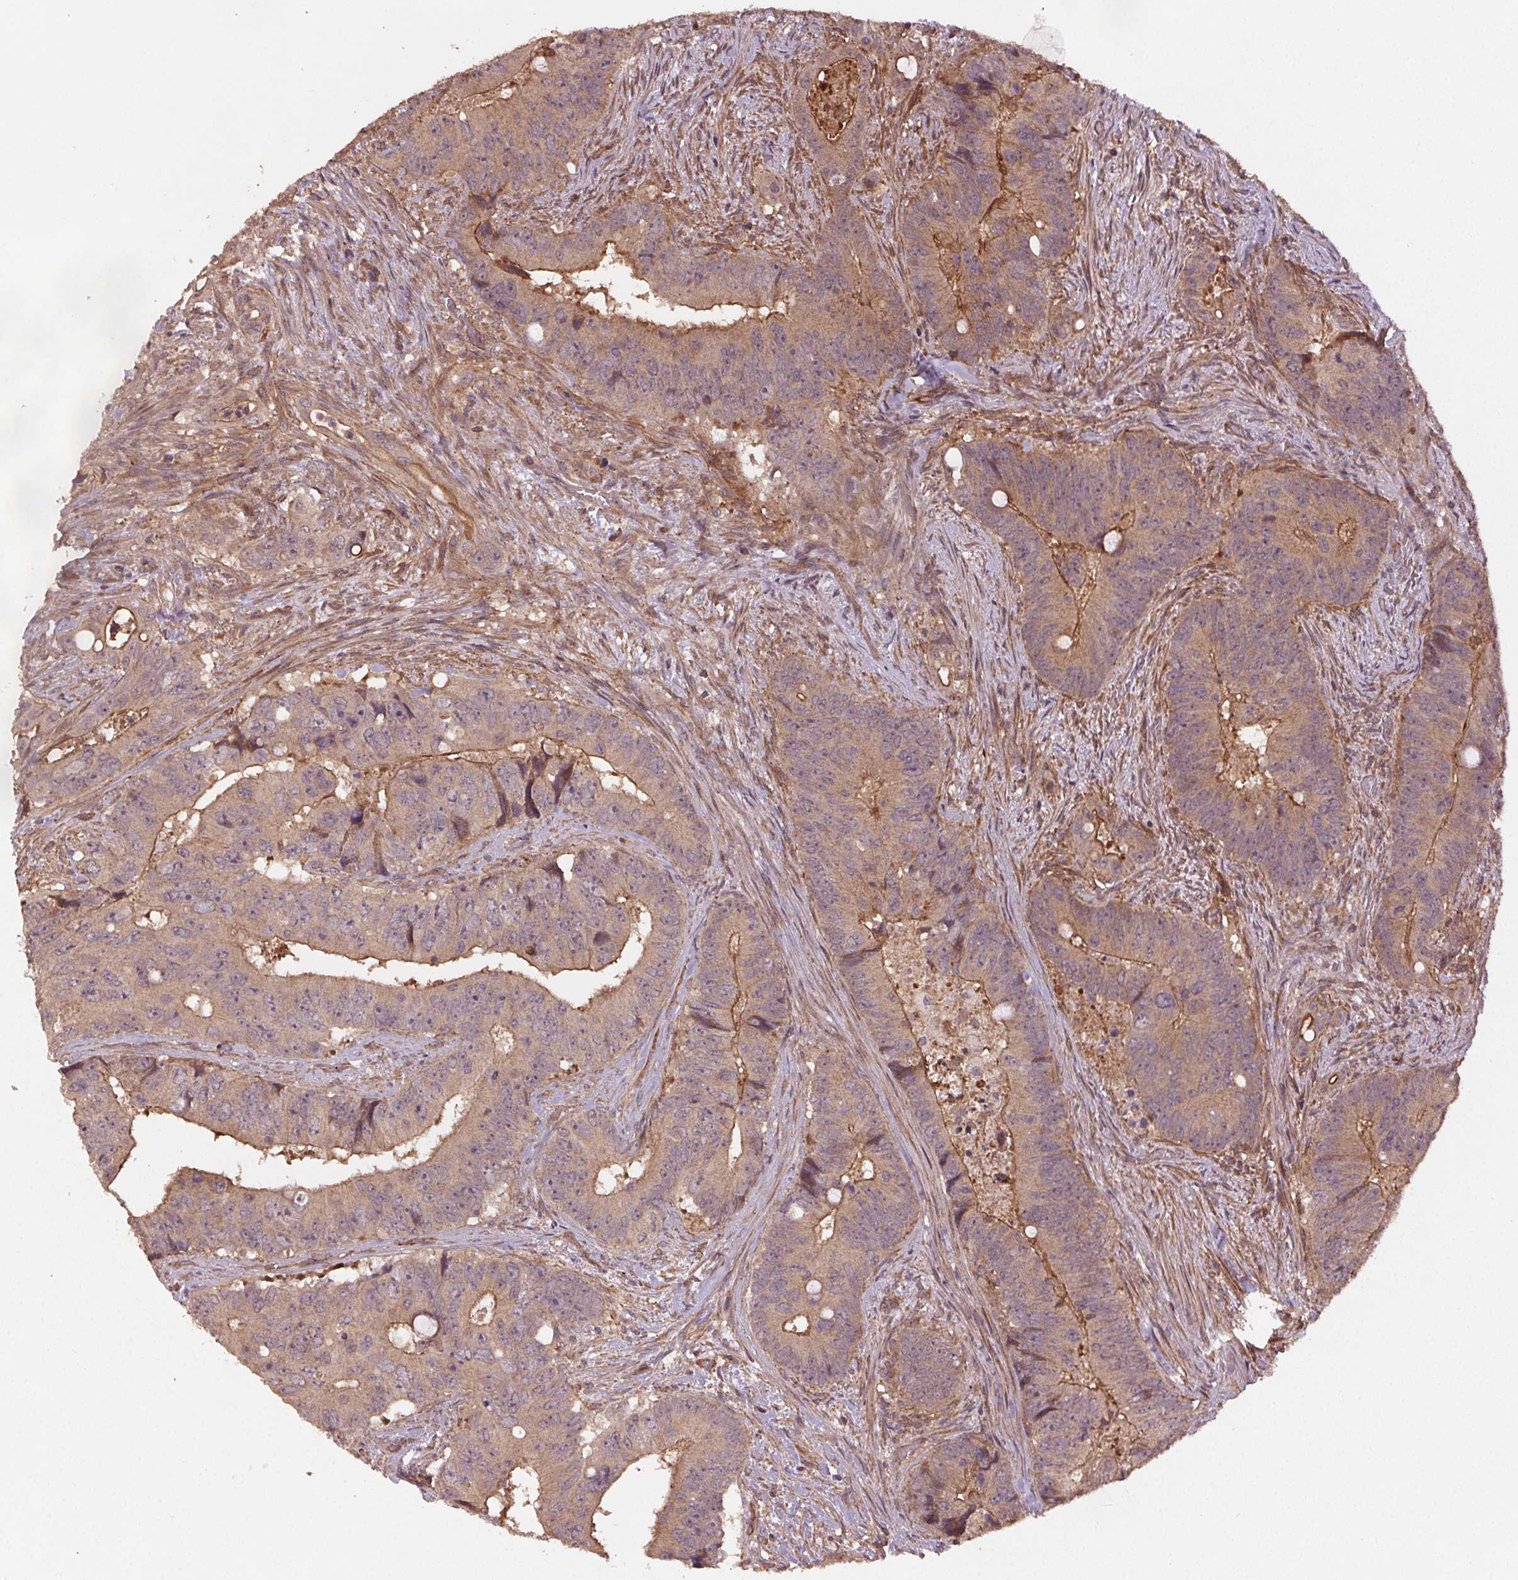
{"staining": {"intensity": "moderate", "quantity": ">75%", "location": "cytoplasmic/membranous"}, "tissue": "colorectal cancer", "cell_type": "Tumor cells", "image_type": "cancer", "snomed": [{"axis": "morphology", "description": "Adenocarcinoma, NOS"}, {"axis": "topography", "description": "Rectum"}], "caption": "Colorectal cancer (adenocarcinoma) stained with DAB immunohistochemistry displays medium levels of moderate cytoplasmic/membranous expression in approximately >75% of tumor cells.", "gene": "SEC14L2", "patient": {"sex": "male", "age": 78}}